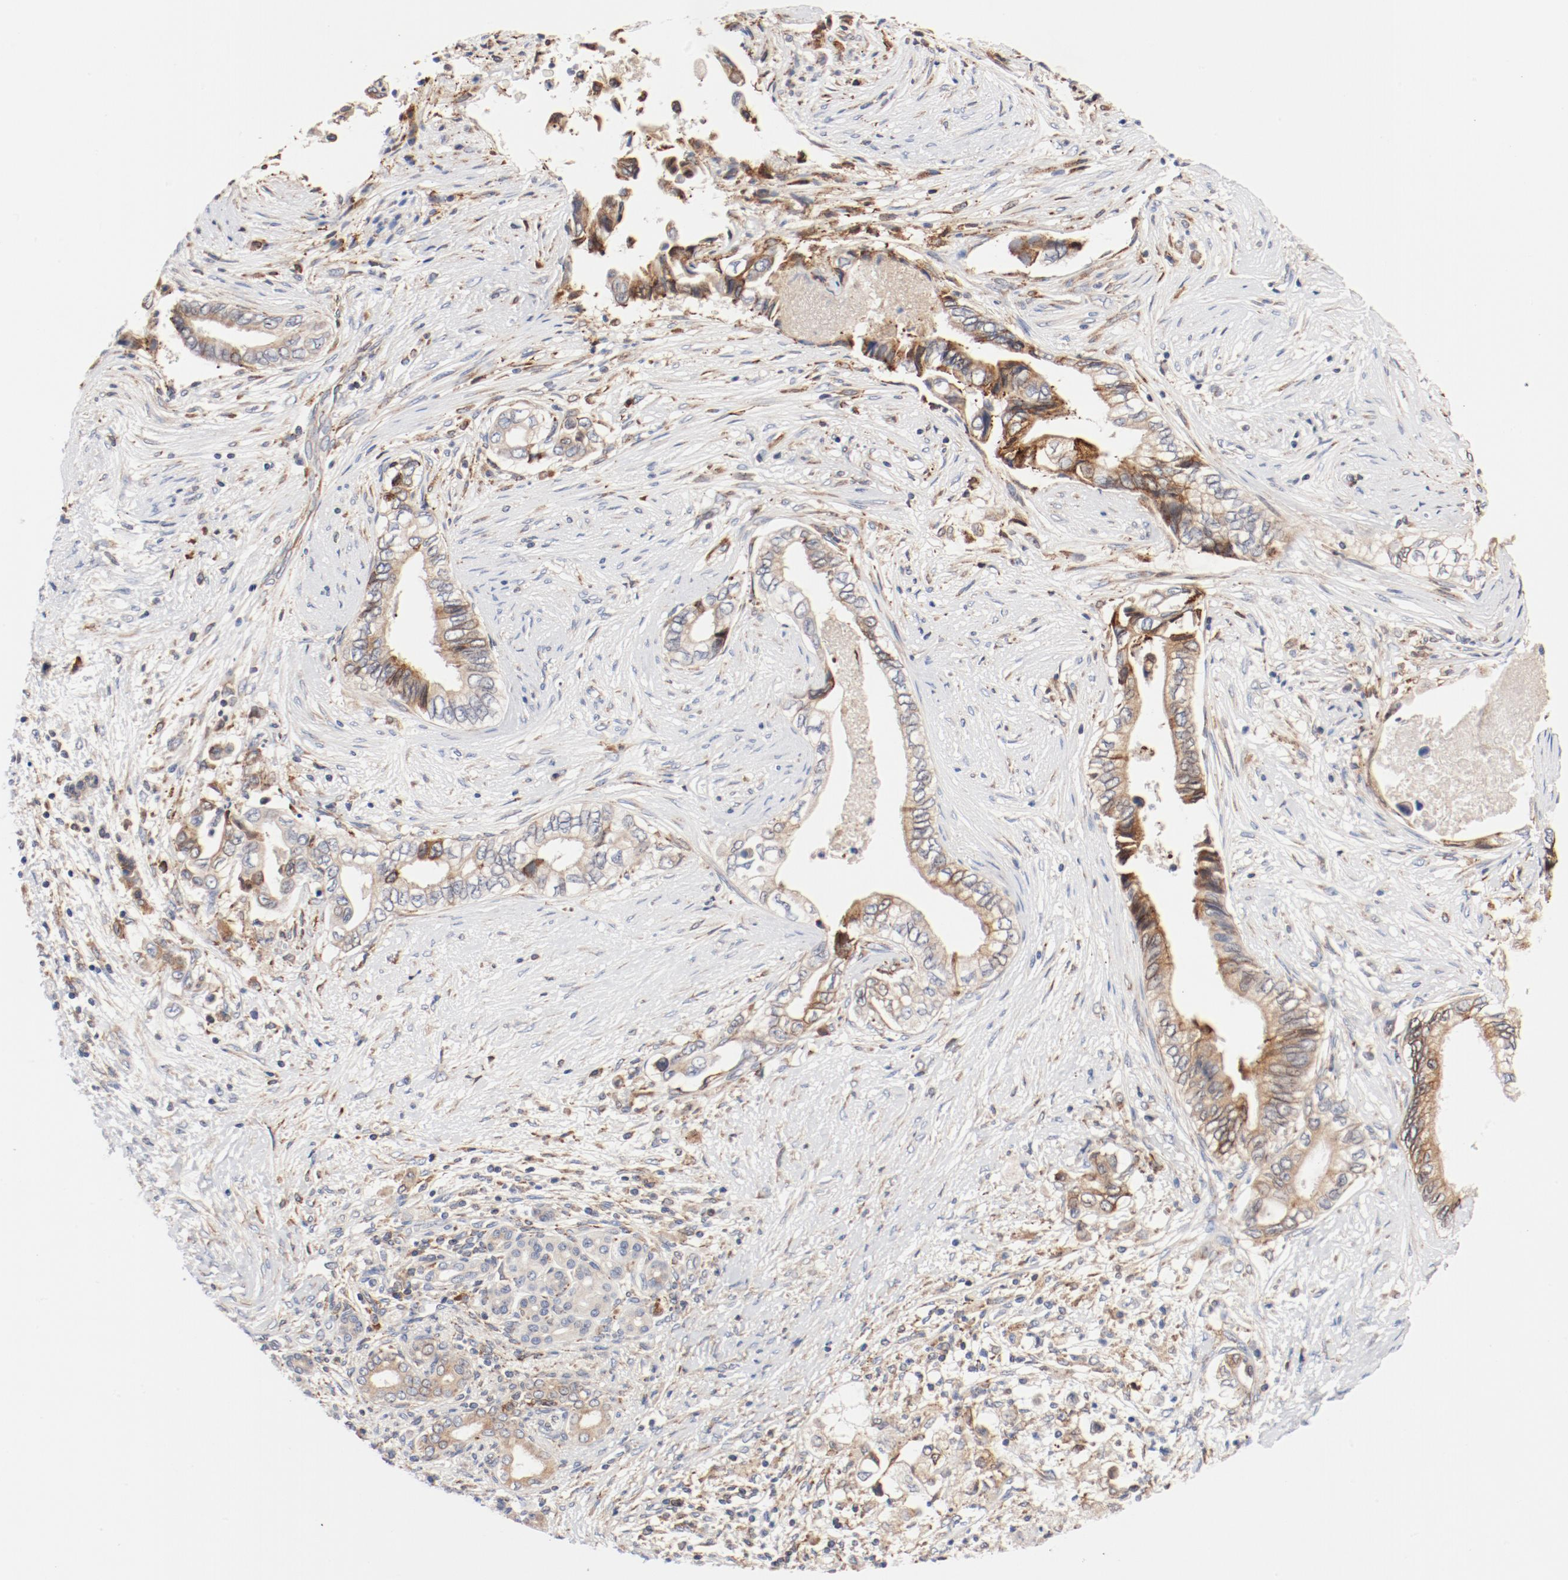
{"staining": {"intensity": "moderate", "quantity": ">75%", "location": "cytoplasmic/membranous"}, "tissue": "pancreatic cancer", "cell_type": "Tumor cells", "image_type": "cancer", "snomed": [{"axis": "morphology", "description": "Adenocarcinoma, NOS"}, {"axis": "topography", "description": "Pancreas"}], "caption": "High-magnification brightfield microscopy of pancreatic cancer (adenocarcinoma) stained with DAB (brown) and counterstained with hematoxylin (blue). tumor cells exhibit moderate cytoplasmic/membranous positivity is seen in about>75% of cells.", "gene": "PDPK1", "patient": {"sex": "female", "age": 66}}